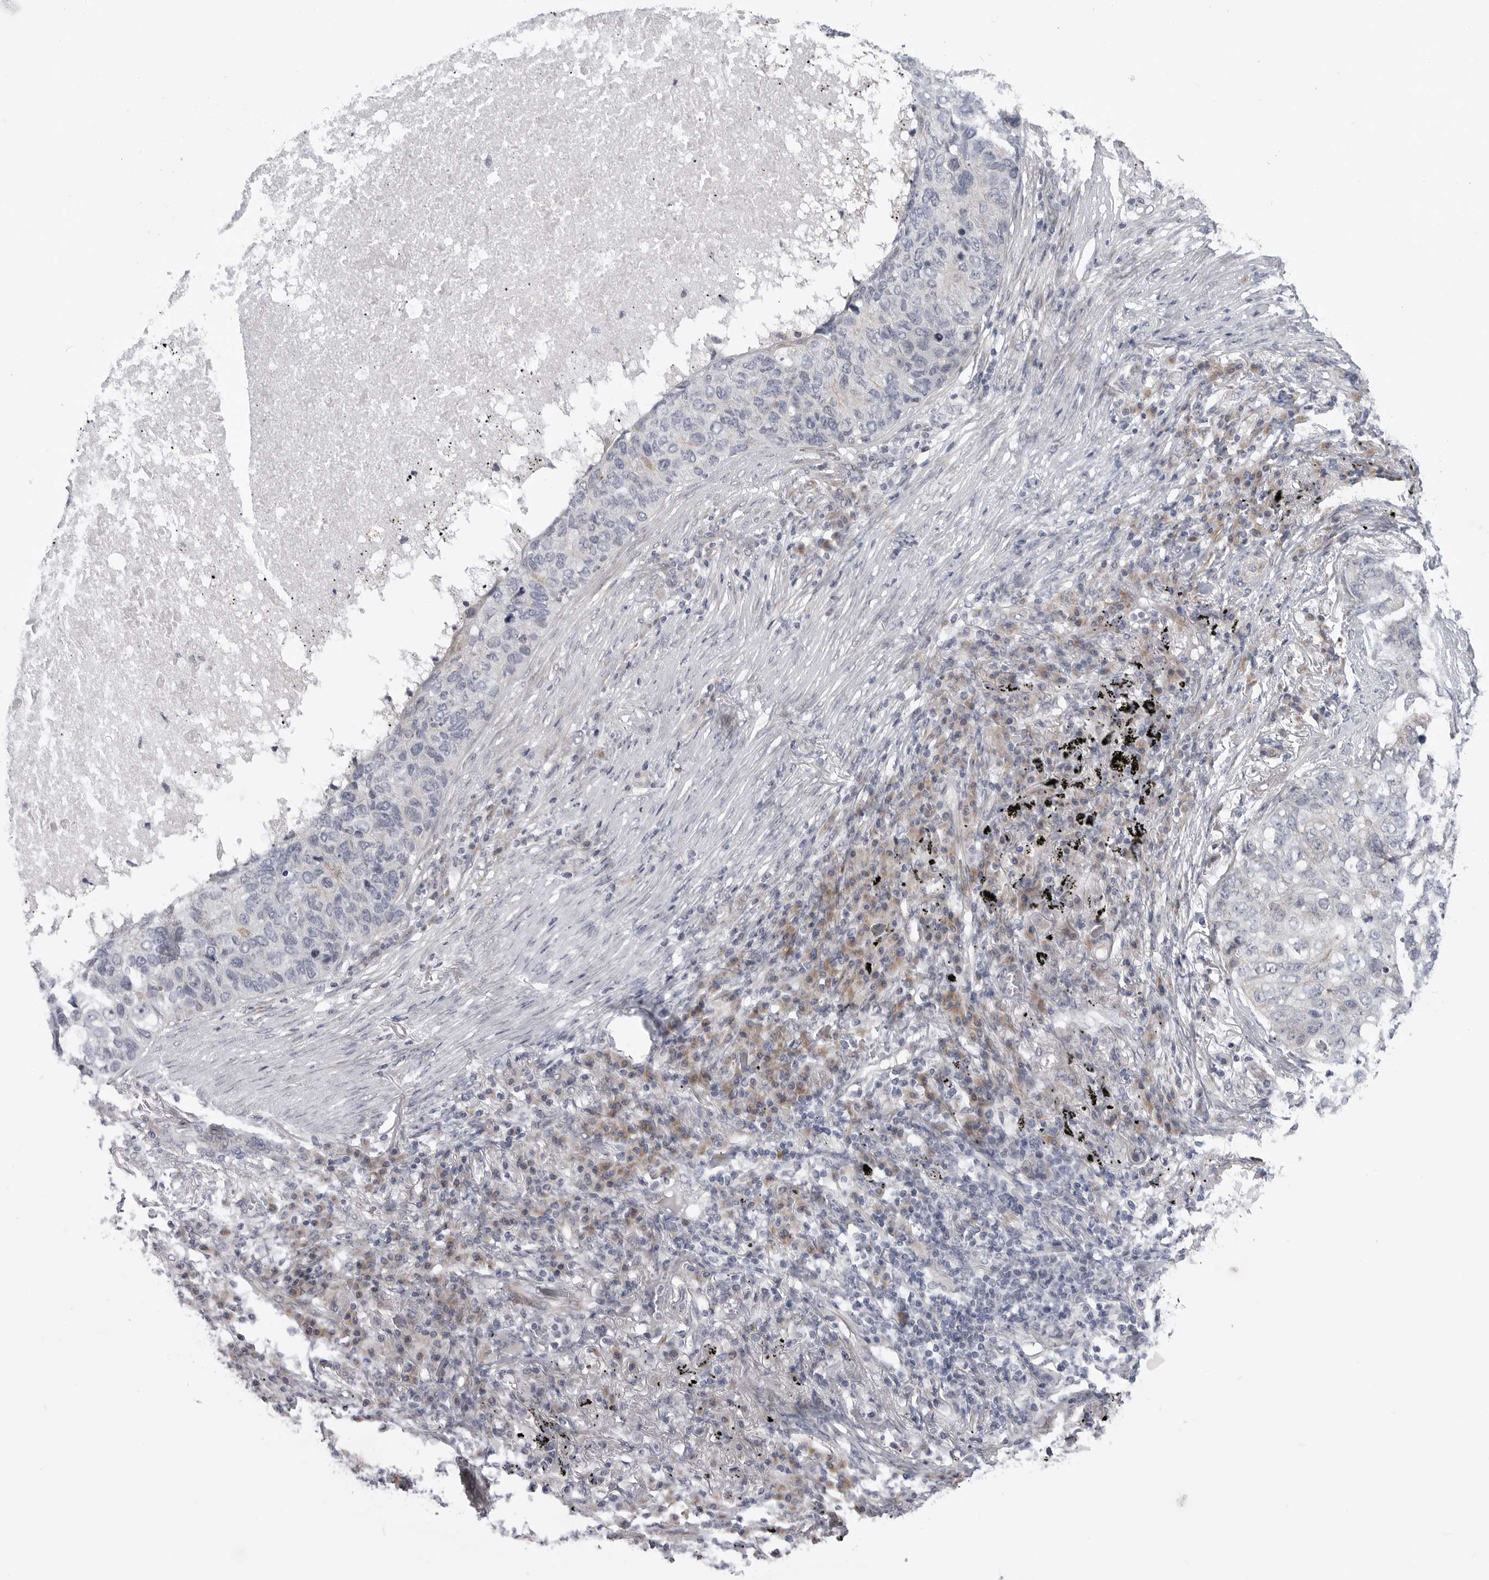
{"staining": {"intensity": "negative", "quantity": "none", "location": "none"}, "tissue": "lung cancer", "cell_type": "Tumor cells", "image_type": "cancer", "snomed": [{"axis": "morphology", "description": "Squamous cell carcinoma, NOS"}, {"axis": "topography", "description": "Lung"}], "caption": "IHC image of neoplastic tissue: lung squamous cell carcinoma stained with DAB (3,3'-diaminobenzidine) exhibits no significant protein expression in tumor cells.", "gene": "LRRC45", "patient": {"sex": "female", "age": 63}}